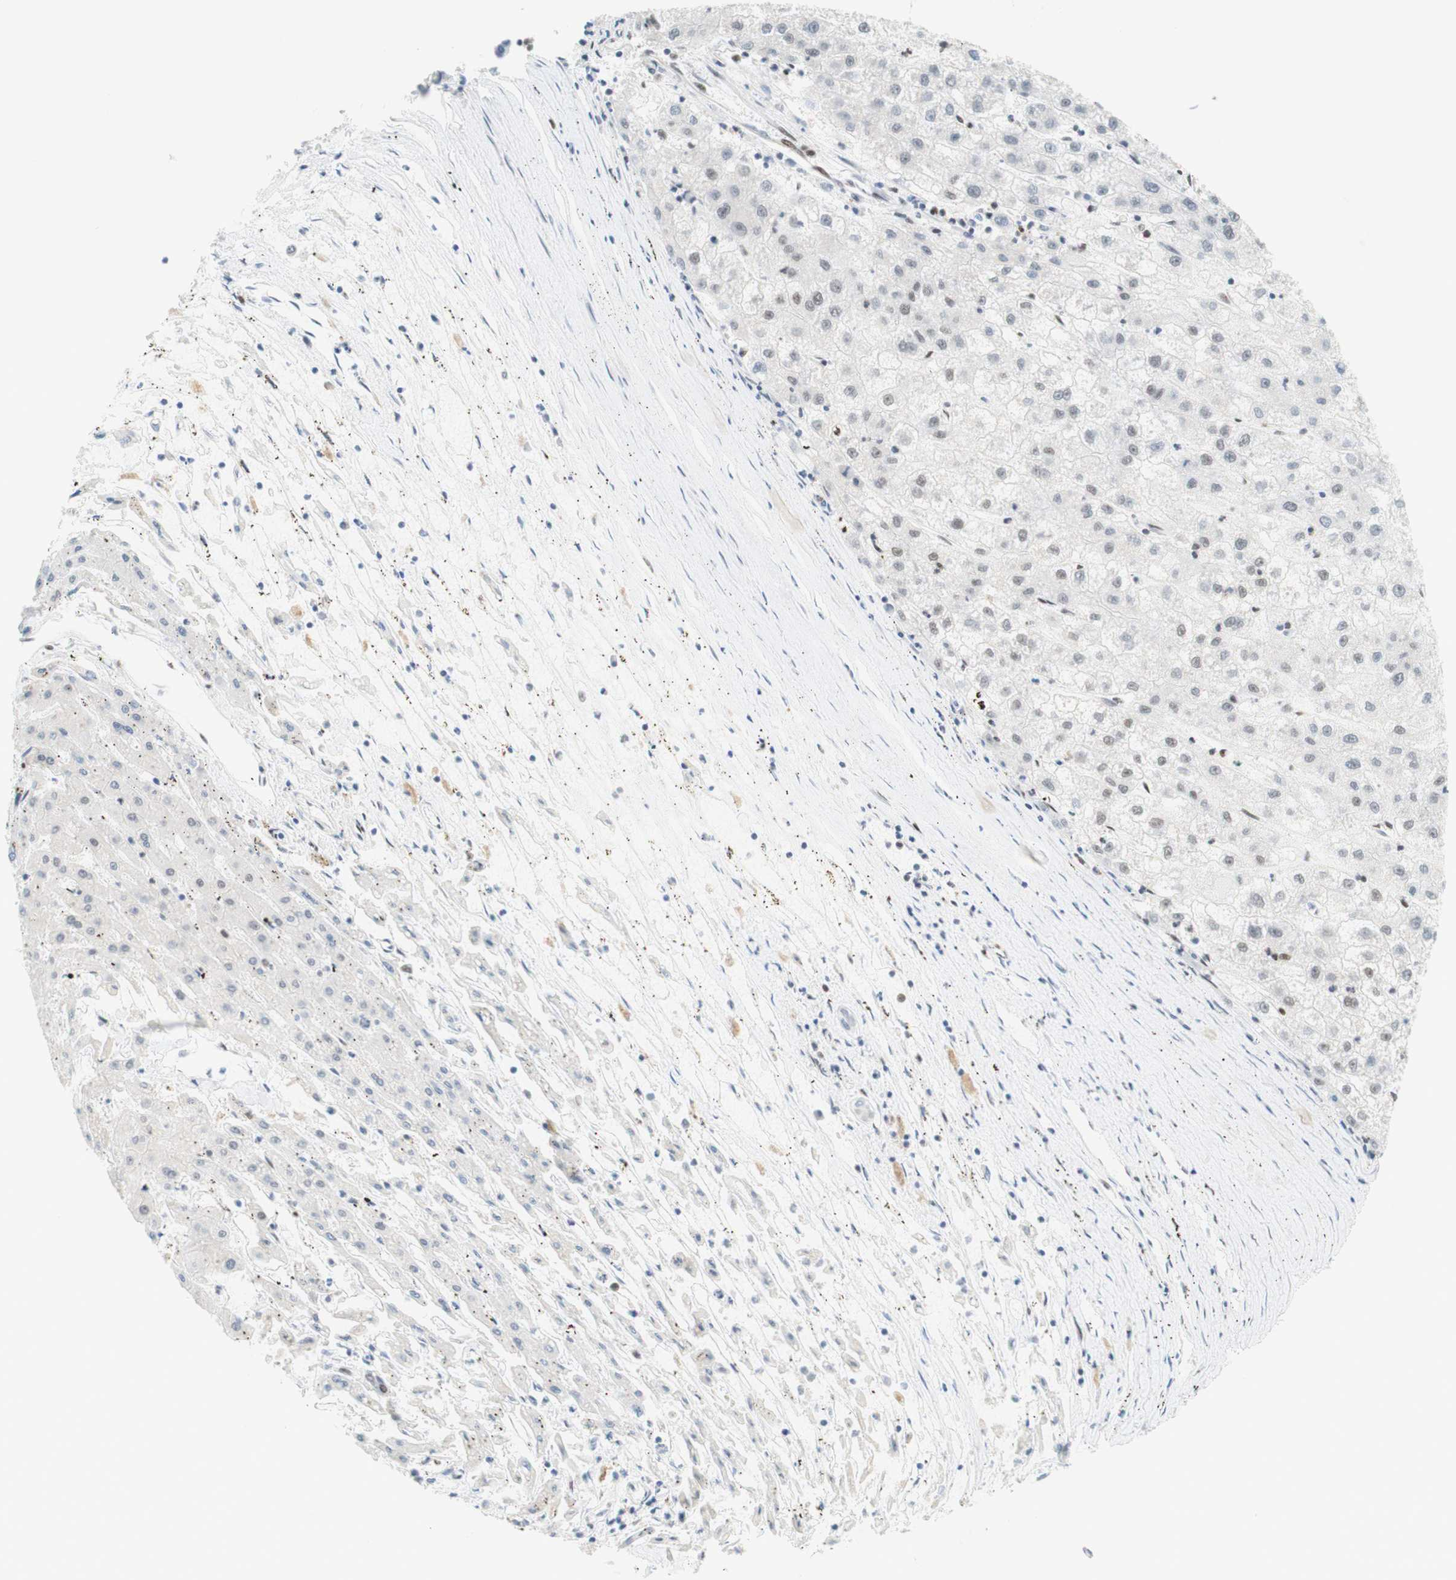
{"staining": {"intensity": "negative", "quantity": "none", "location": "none"}, "tissue": "liver cancer", "cell_type": "Tumor cells", "image_type": "cancer", "snomed": [{"axis": "morphology", "description": "Carcinoma, Hepatocellular, NOS"}, {"axis": "topography", "description": "Liver"}], "caption": "The IHC photomicrograph has no significant positivity in tumor cells of liver cancer (hepatocellular carcinoma) tissue.", "gene": "RNF20", "patient": {"sex": "male", "age": 72}}